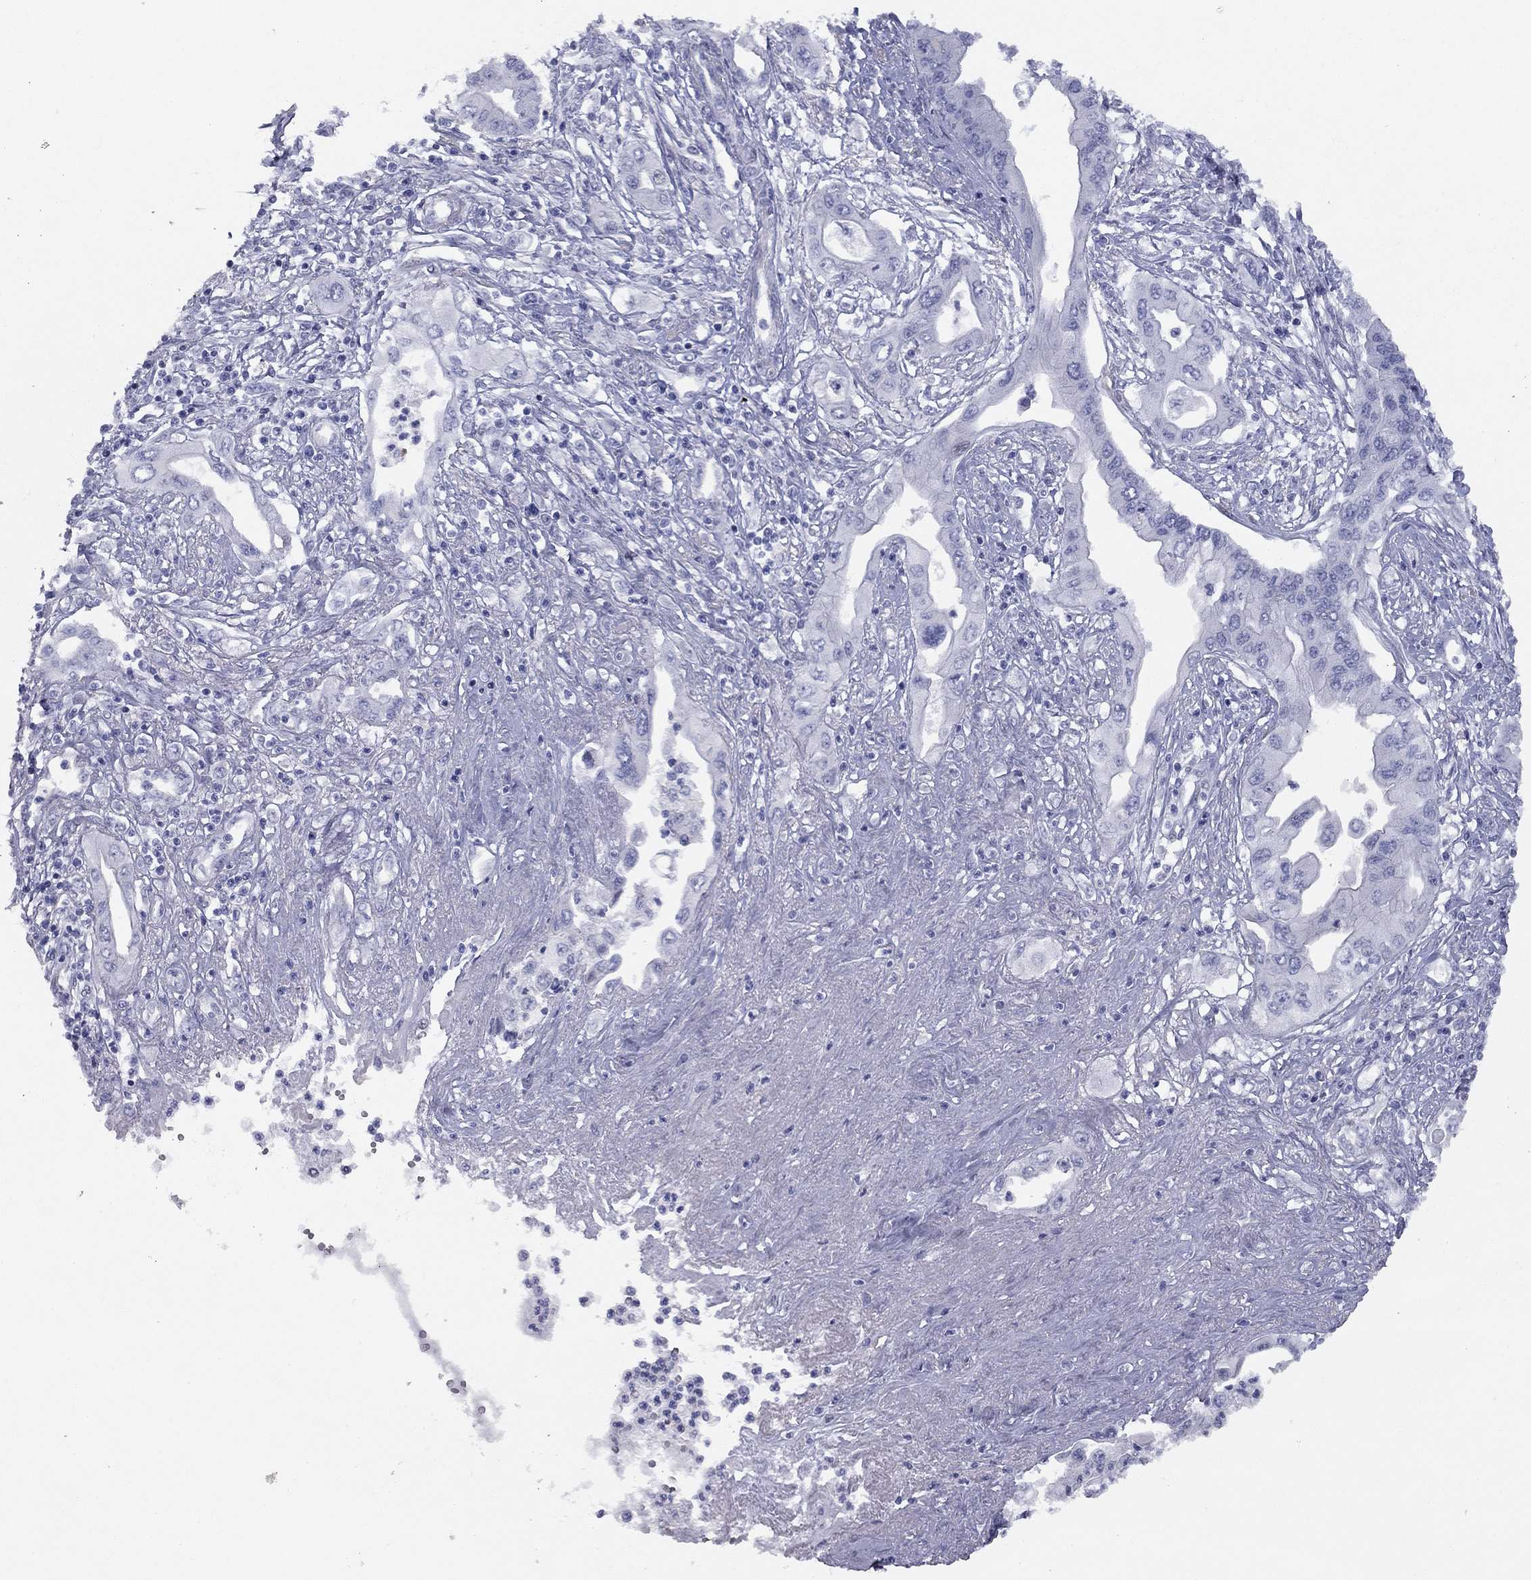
{"staining": {"intensity": "negative", "quantity": "none", "location": "none"}, "tissue": "pancreatic cancer", "cell_type": "Tumor cells", "image_type": "cancer", "snomed": [{"axis": "morphology", "description": "Adenocarcinoma, NOS"}, {"axis": "topography", "description": "Pancreas"}], "caption": "This is a photomicrograph of immunohistochemistry staining of pancreatic adenocarcinoma, which shows no positivity in tumor cells.", "gene": "DUSP7", "patient": {"sex": "female", "age": 62}}